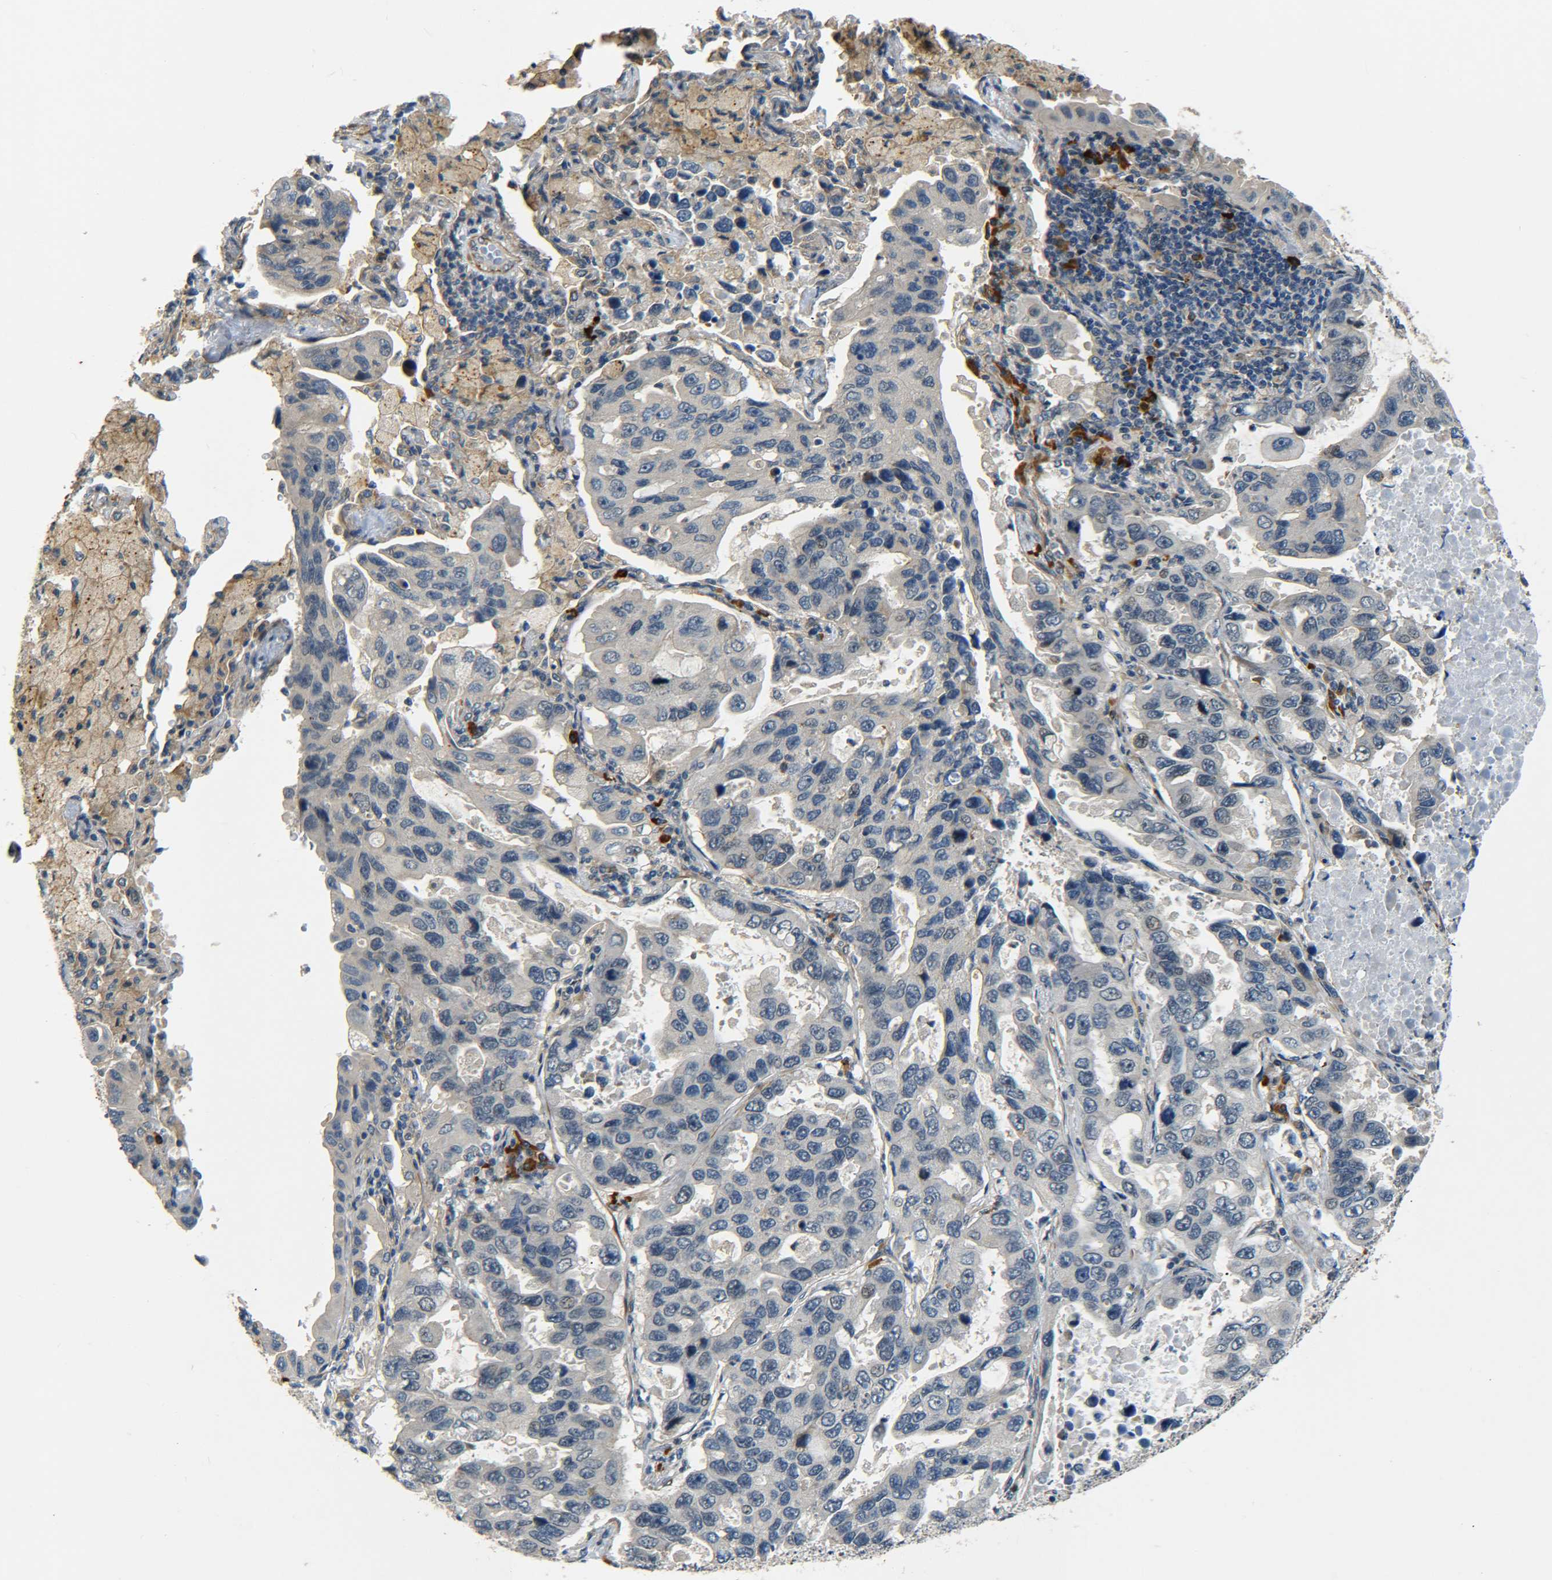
{"staining": {"intensity": "negative", "quantity": "none", "location": "none"}, "tissue": "lung cancer", "cell_type": "Tumor cells", "image_type": "cancer", "snomed": [{"axis": "morphology", "description": "Adenocarcinoma, NOS"}, {"axis": "topography", "description": "Lung"}], "caption": "Lung cancer (adenocarcinoma) was stained to show a protein in brown. There is no significant expression in tumor cells.", "gene": "MEIS1", "patient": {"sex": "male", "age": 64}}